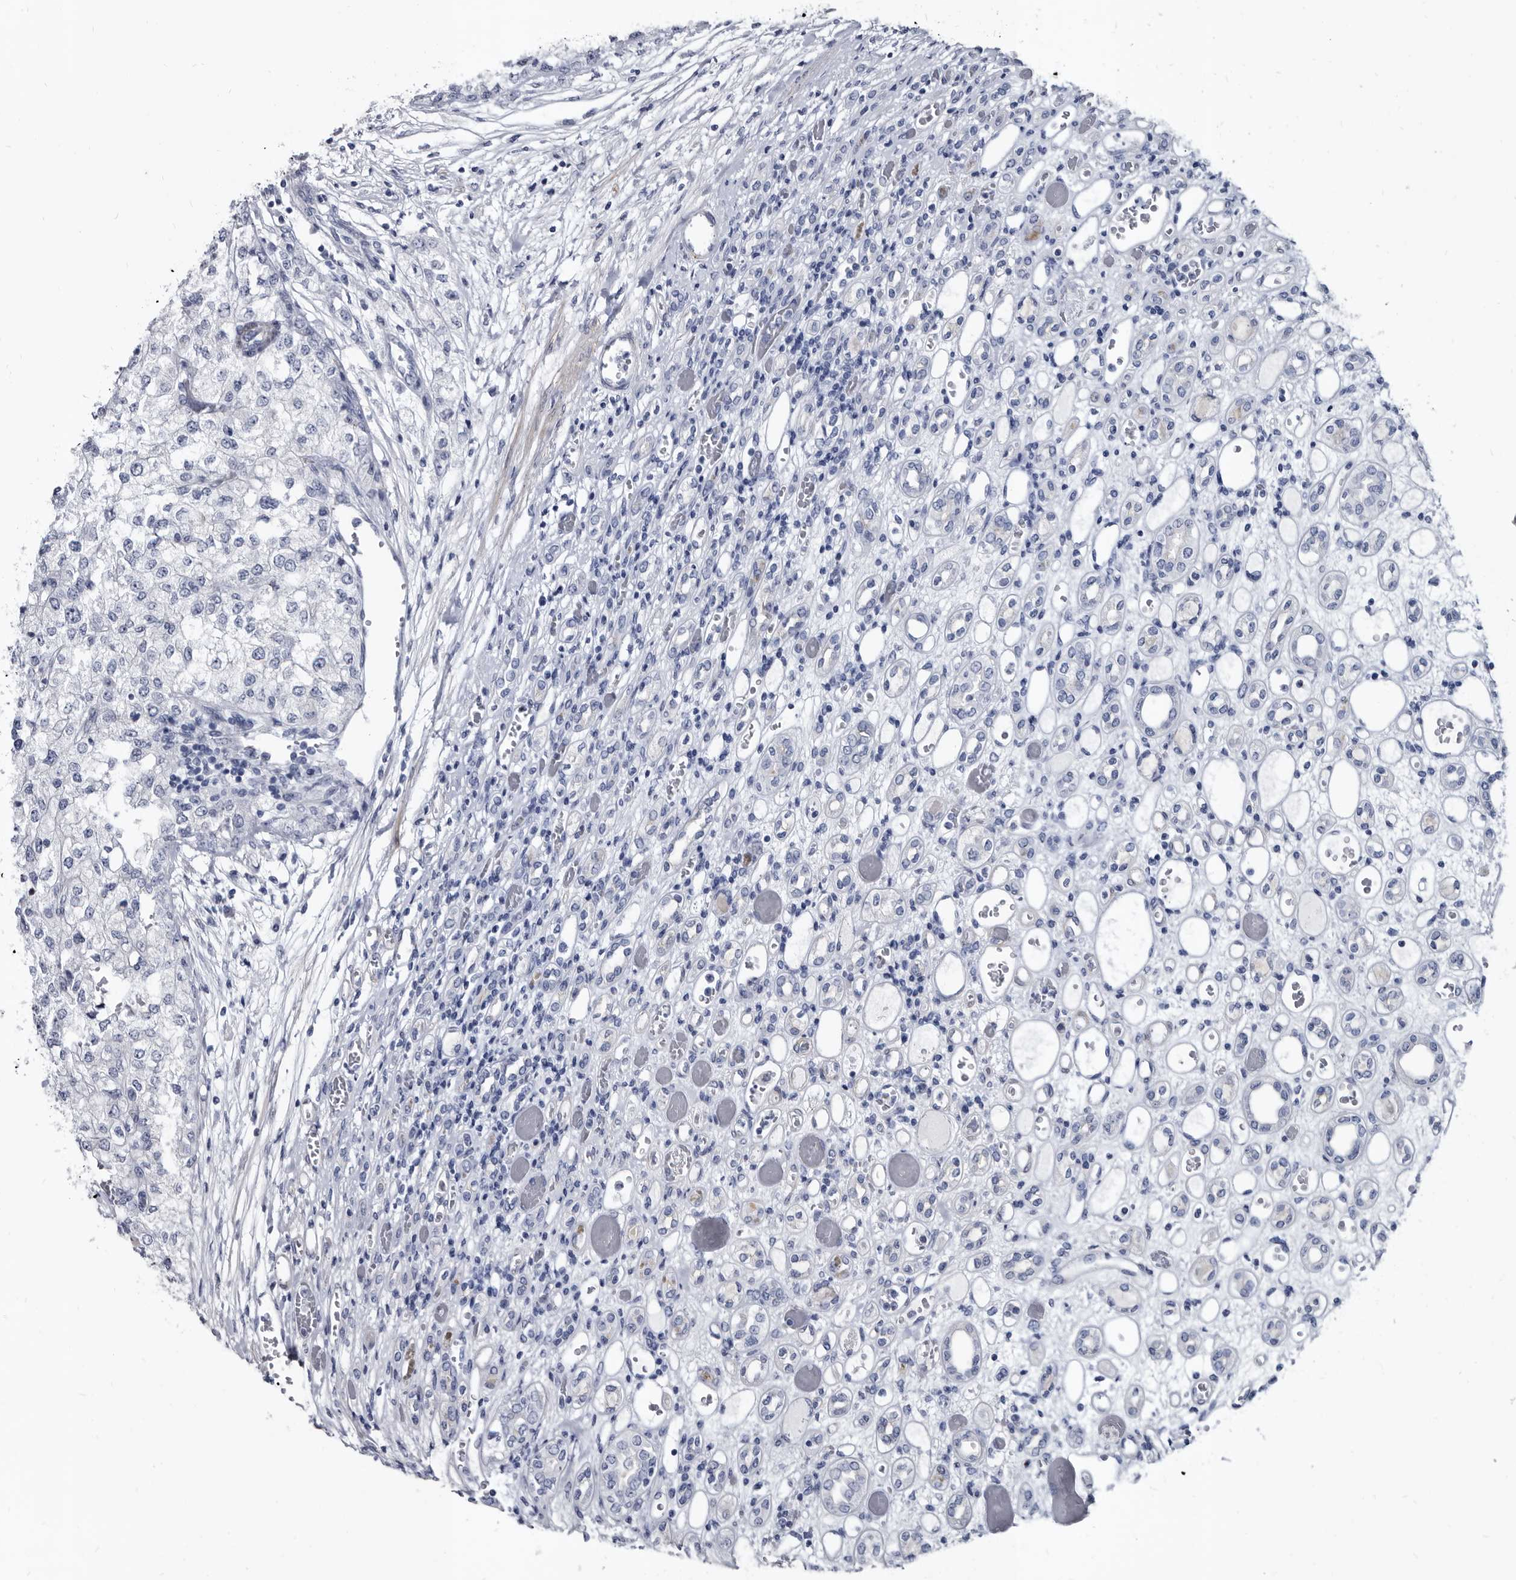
{"staining": {"intensity": "negative", "quantity": "none", "location": "none"}, "tissue": "renal cancer", "cell_type": "Tumor cells", "image_type": "cancer", "snomed": [{"axis": "morphology", "description": "Adenocarcinoma, NOS"}, {"axis": "topography", "description": "Kidney"}], "caption": "A micrograph of human renal adenocarcinoma is negative for staining in tumor cells.", "gene": "PRSS8", "patient": {"sex": "female", "age": 54}}